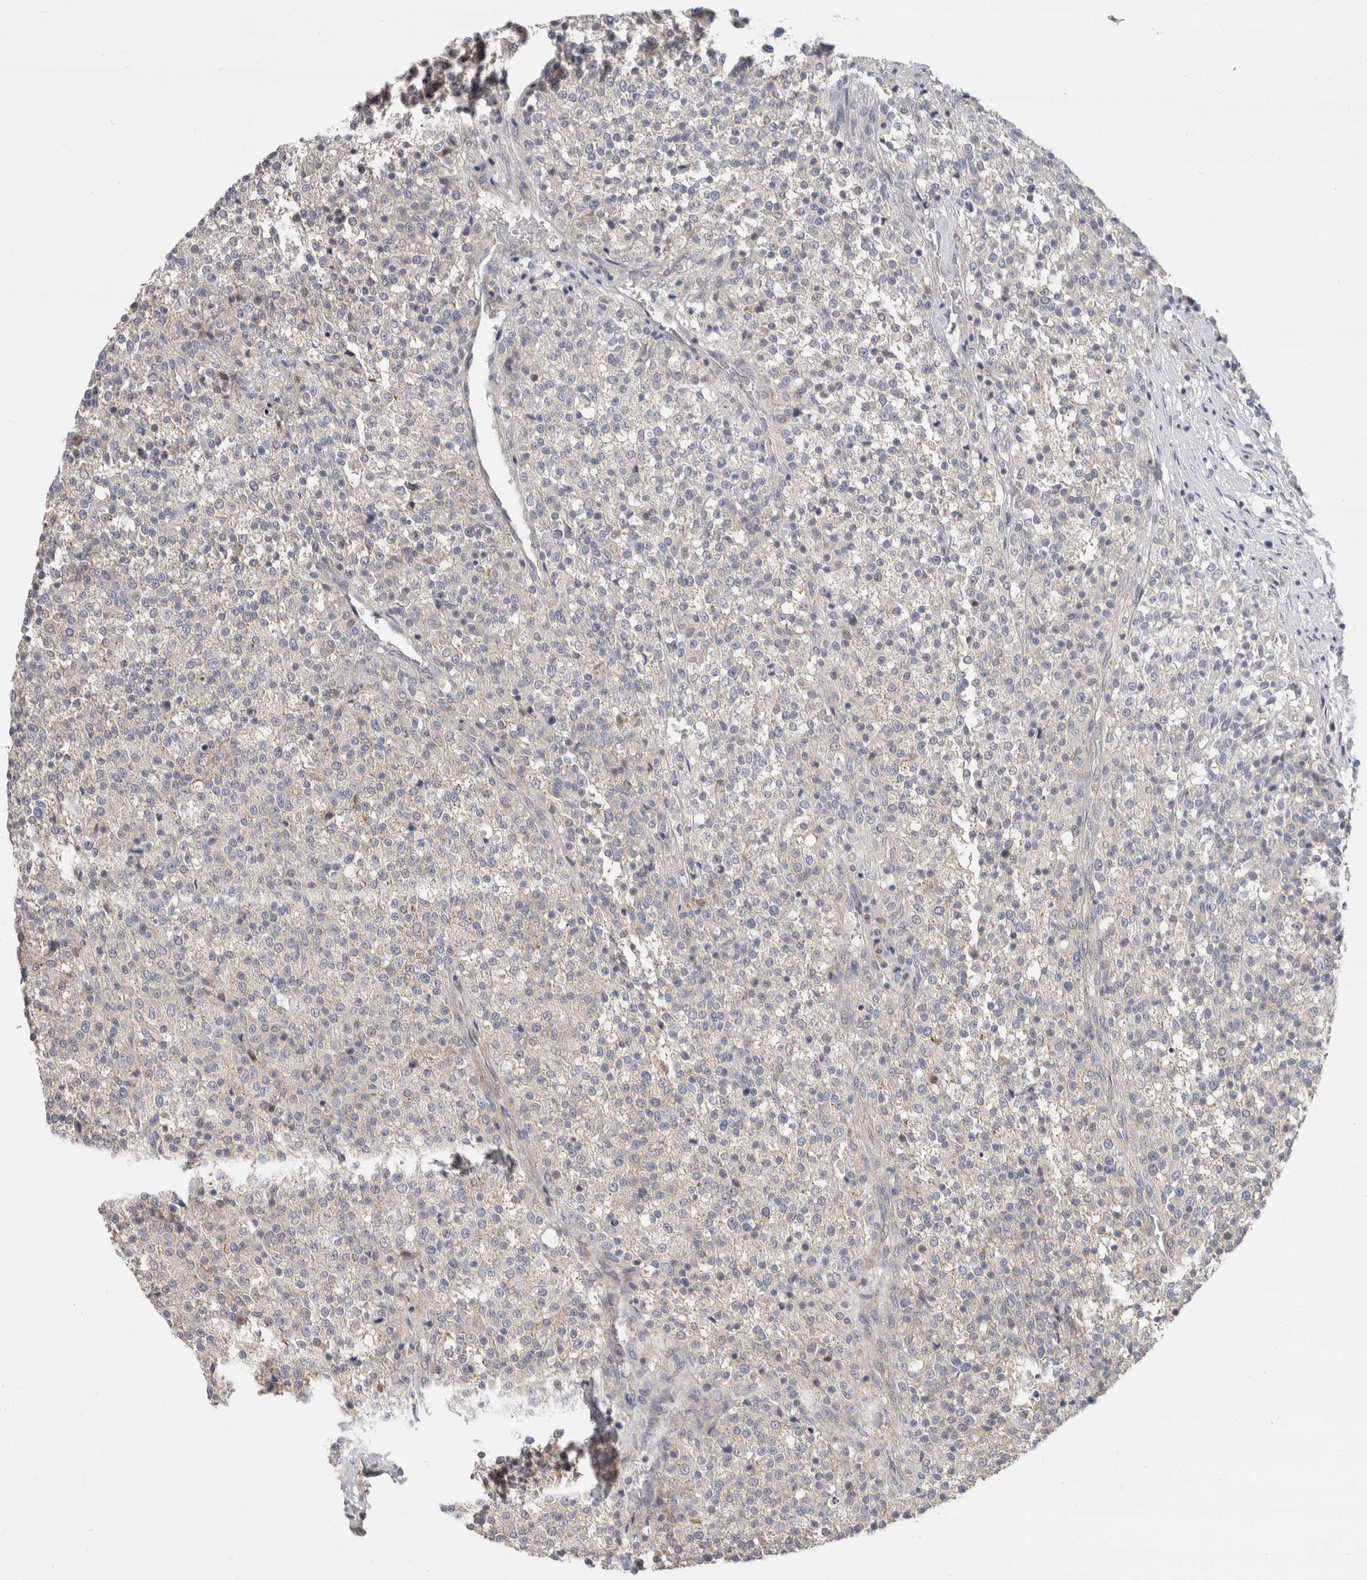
{"staining": {"intensity": "negative", "quantity": "none", "location": "none"}, "tissue": "testis cancer", "cell_type": "Tumor cells", "image_type": "cancer", "snomed": [{"axis": "morphology", "description": "Seminoma, NOS"}, {"axis": "topography", "description": "Testis"}], "caption": "The micrograph shows no significant staining in tumor cells of testis seminoma.", "gene": "AFP", "patient": {"sex": "male", "age": 59}}